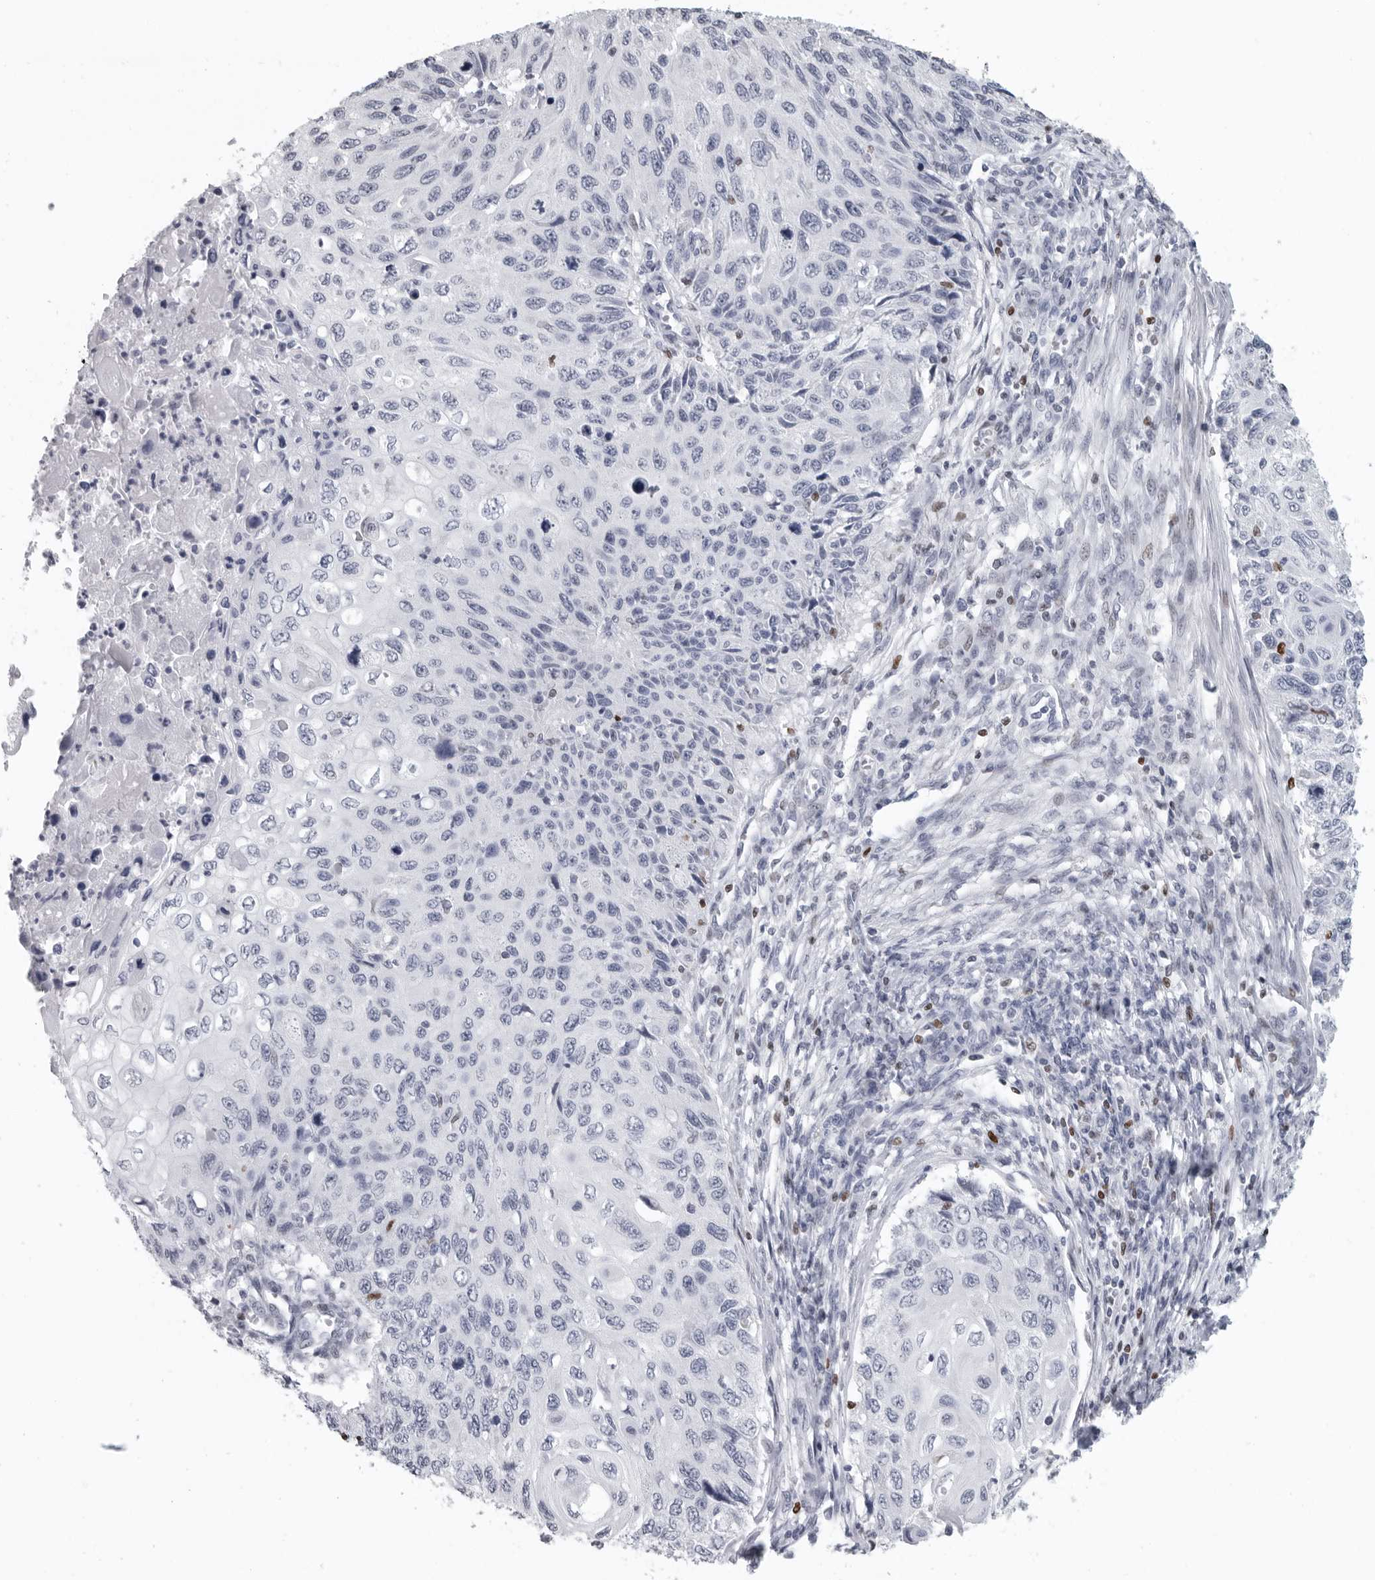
{"staining": {"intensity": "negative", "quantity": "none", "location": "none"}, "tissue": "cervical cancer", "cell_type": "Tumor cells", "image_type": "cancer", "snomed": [{"axis": "morphology", "description": "Squamous cell carcinoma, NOS"}, {"axis": "topography", "description": "Cervix"}], "caption": "Immunohistochemistry (IHC) image of neoplastic tissue: squamous cell carcinoma (cervical) stained with DAB shows no significant protein staining in tumor cells.", "gene": "SATB2", "patient": {"sex": "female", "age": 70}}